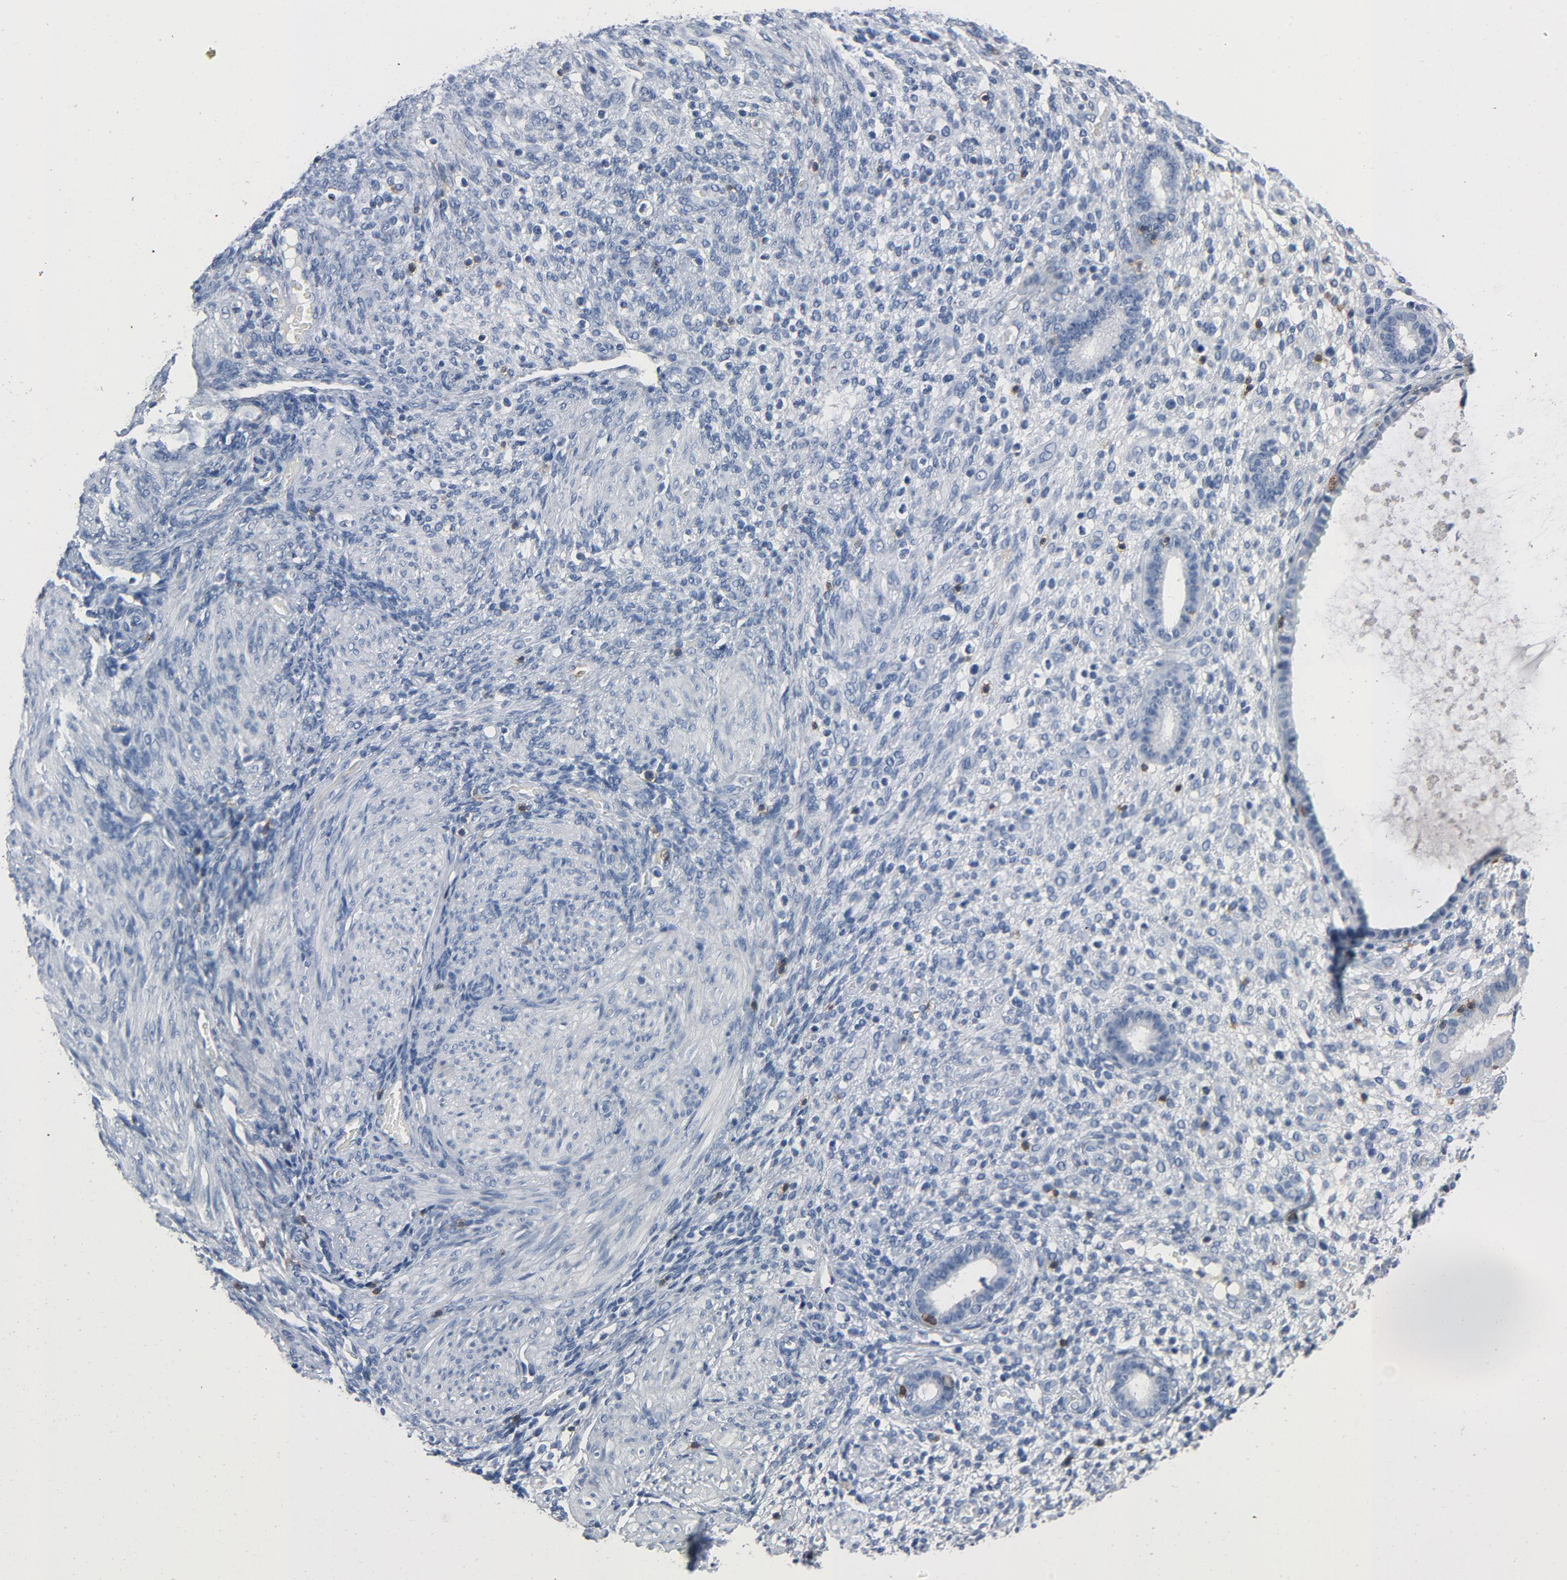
{"staining": {"intensity": "moderate", "quantity": "<25%", "location": "cytoplasmic/membranous"}, "tissue": "endometrium", "cell_type": "Cells in endometrial stroma", "image_type": "normal", "snomed": [{"axis": "morphology", "description": "Normal tissue, NOS"}, {"axis": "topography", "description": "Endometrium"}], "caption": "Endometrium stained with DAB immunohistochemistry reveals low levels of moderate cytoplasmic/membranous positivity in about <25% of cells in endometrial stroma. Immunohistochemistry (ihc) stains the protein in brown and the nuclei are stained blue.", "gene": "LCK", "patient": {"sex": "female", "age": 72}}